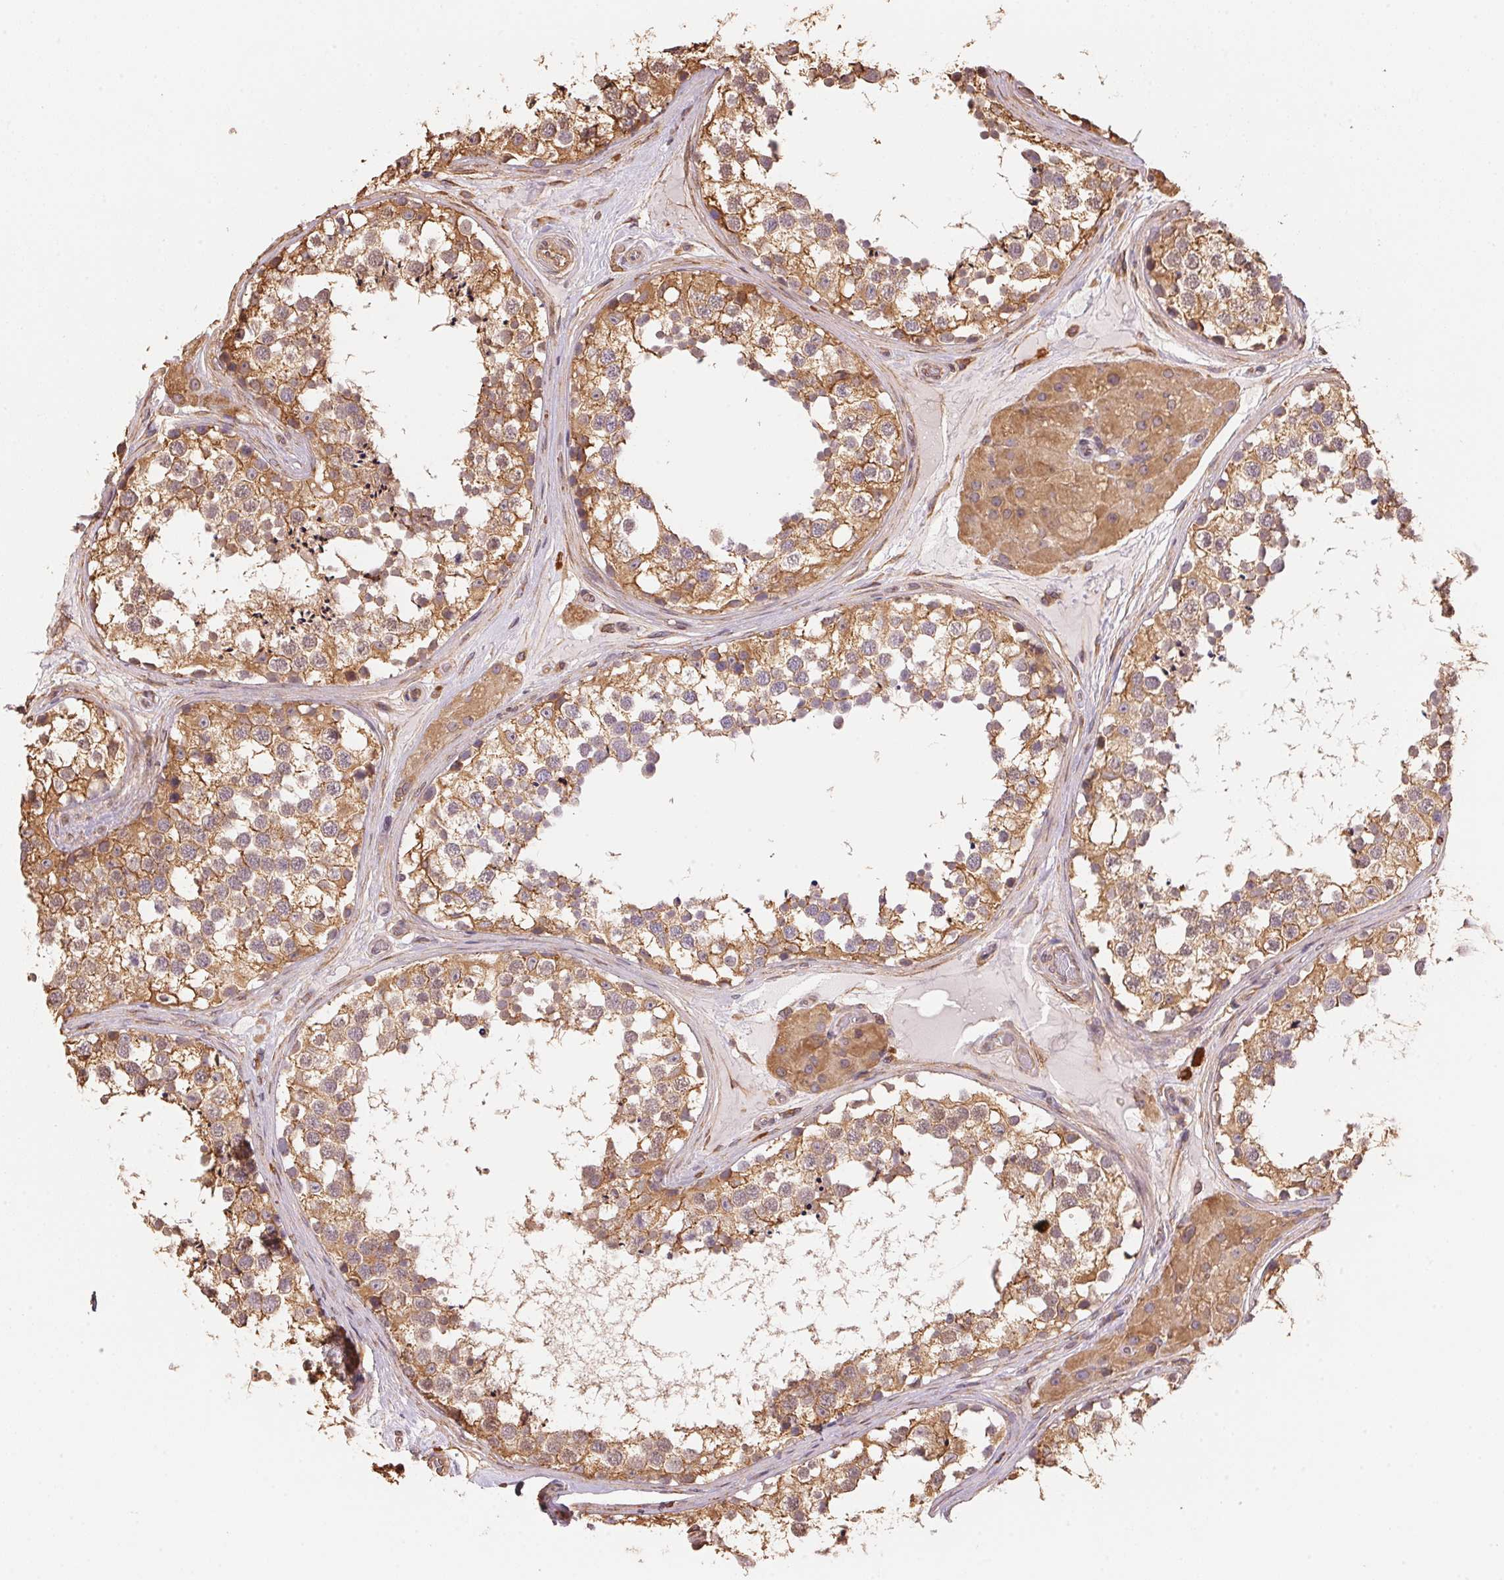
{"staining": {"intensity": "moderate", "quantity": ">75%", "location": "cytoplasmic/membranous"}, "tissue": "testis", "cell_type": "Cells in seminiferous ducts", "image_type": "normal", "snomed": [{"axis": "morphology", "description": "Normal tissue, NOS"}, {"axis": "morphology", "description": "Seminoma, NOS"}, {"axis": "topography", "description": "Testis"}], "caption": "The histopathology image exhibits staining of normal testis, revealing moderate cytoplasmic/membranous protein staining (brown color) within cells in seminiferous ducts.", "gene": "C6orf163", "patient": {"sex": "male", "age": 65}}